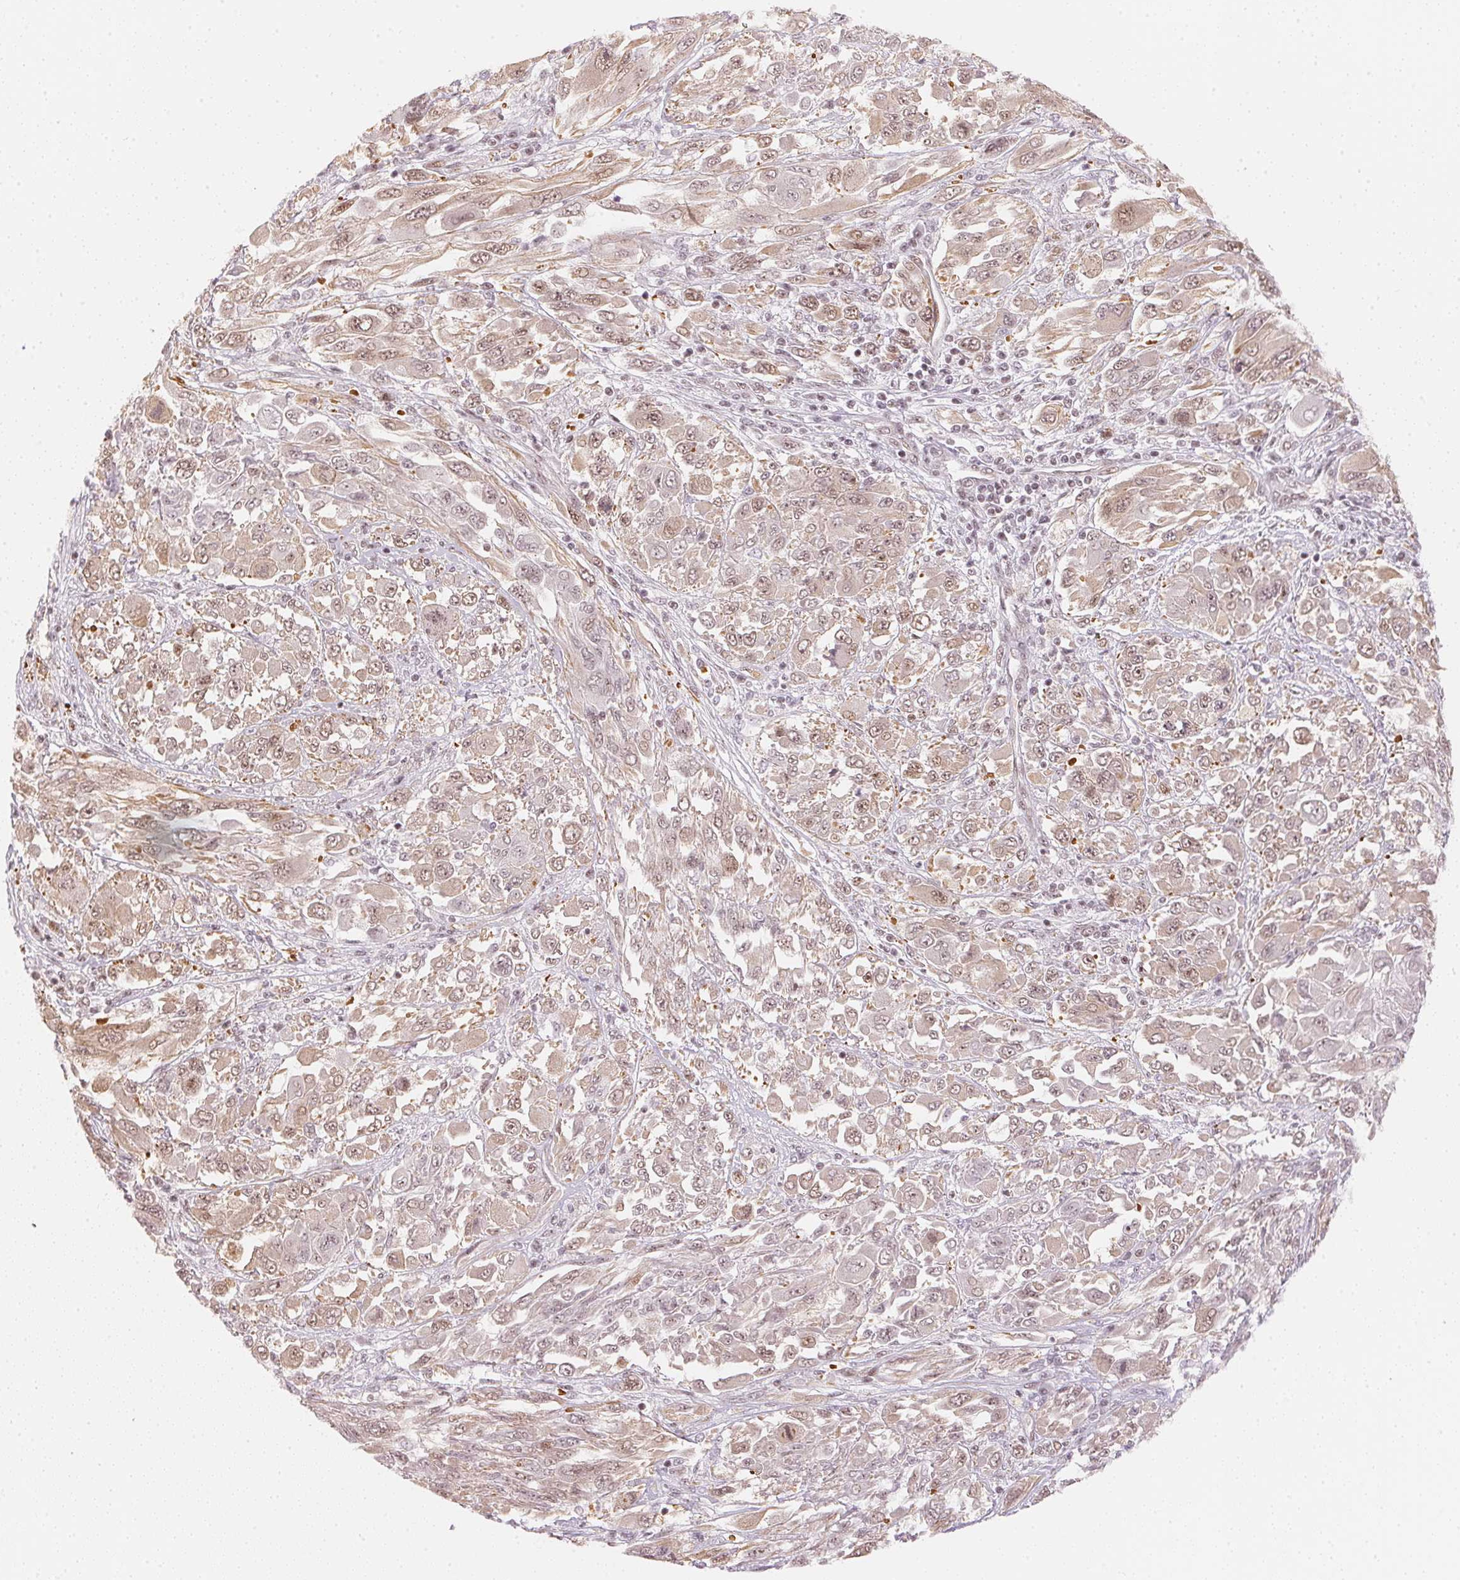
{"staining": {"intensity": "weak", "quantity": "25%-75%", "location": "cytoplasmic/membranous,nuclear"}, "tissue": "melanoma", "cell_type": "Tumor cells", "image_type": "cancer", "snomed": [{"axis": "morphology", "description": "Malignant melanoma, NOS"}, {"axis": "topography", "description": "Skin"}], "caption": "Brown immunohistochemical staining in human melanoma reveals weak cytoplasmic/membranous and nuclear positivity in approximately 25%-75% of tumor cells.", "gene": "KAT6A", "patient": {"sex": "female", "age": 91}}